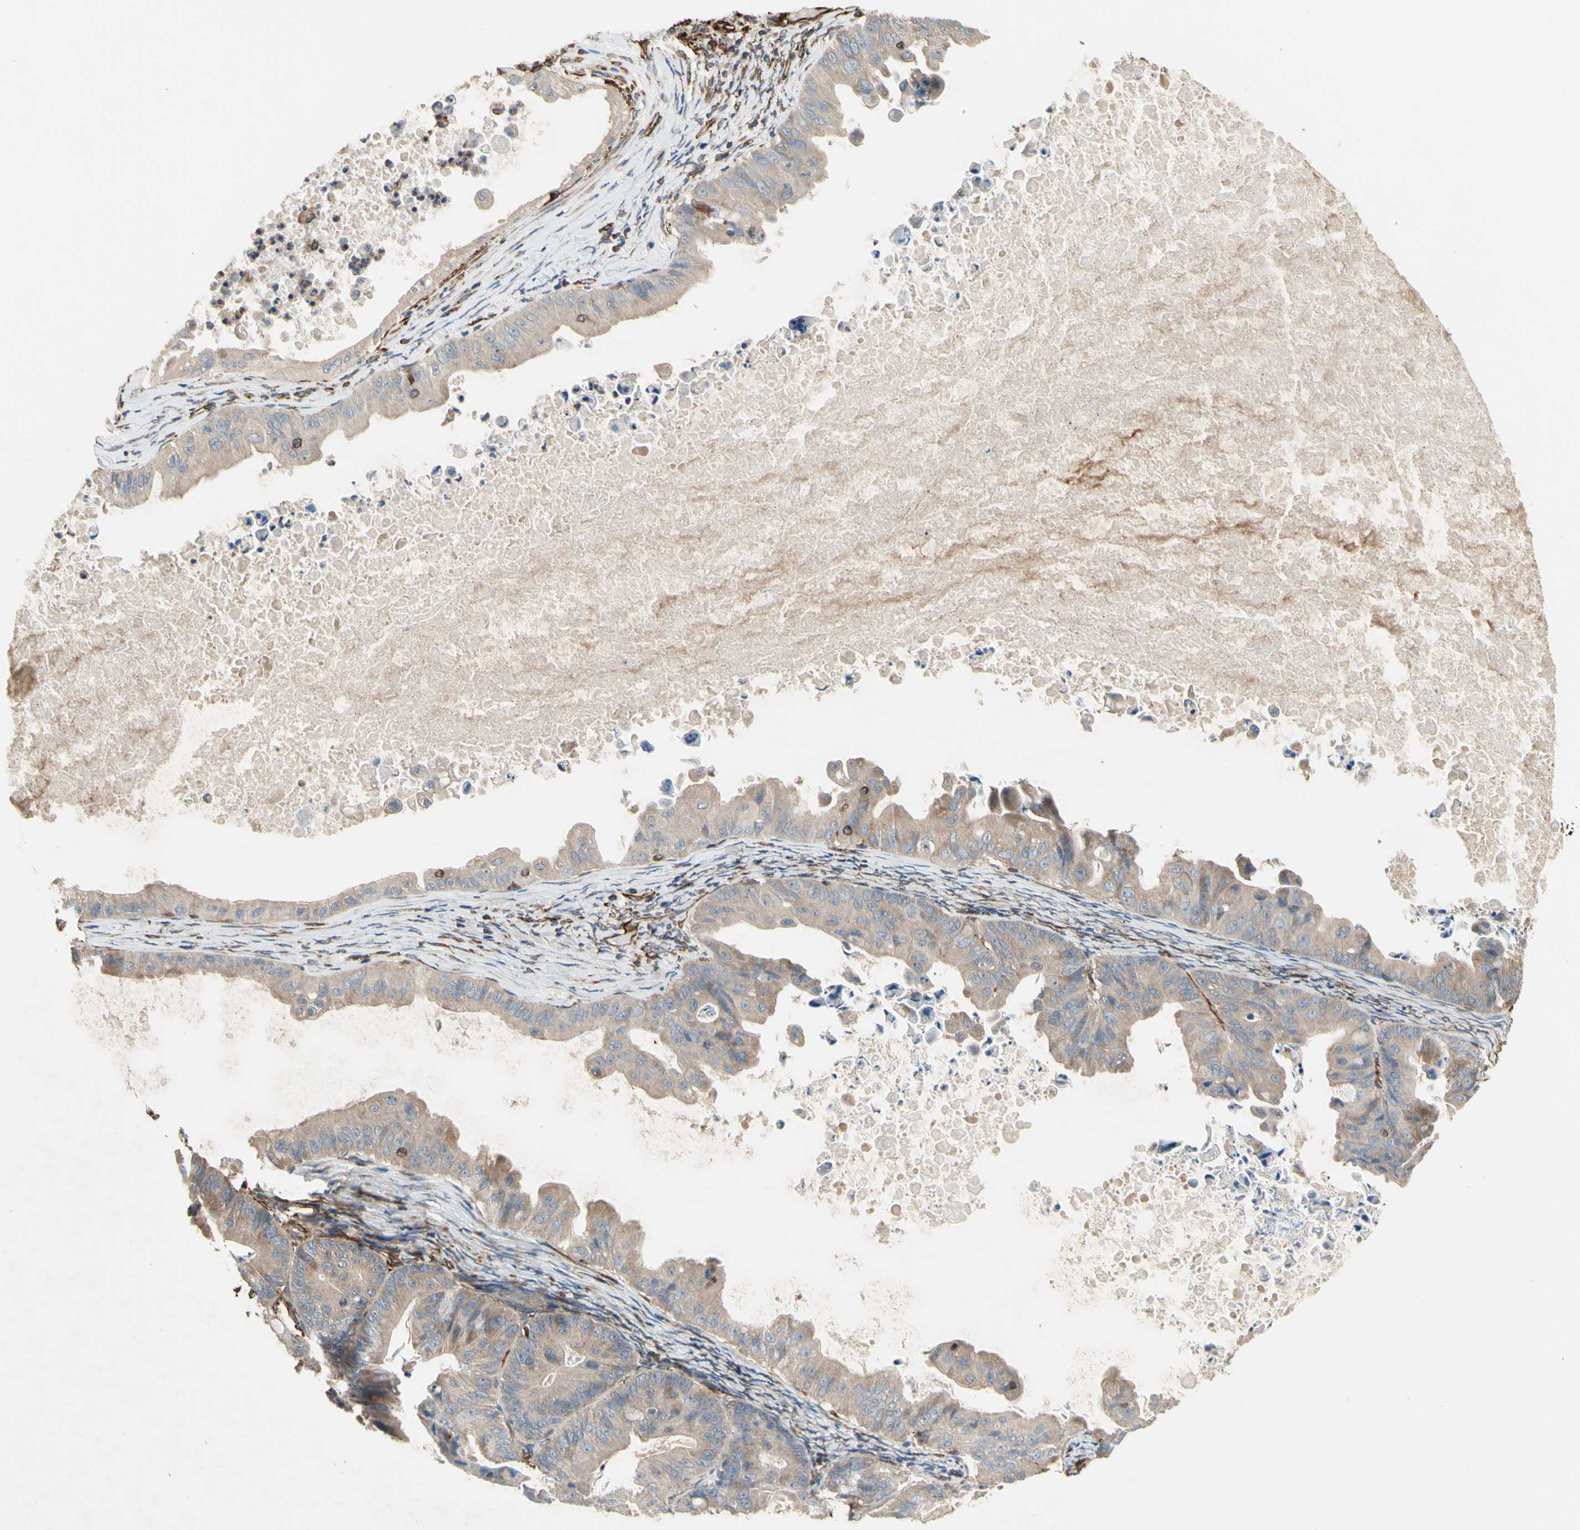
{"staining": {"intensity": "weak", "quantity": "<25%", "location": "cytoplasmic/membranous"}, "tissue": "ovarian cancer", "cell_type": "Tumor cells", "image_type": "cancer", "snomed": [{"axis": "morphology", "description": "Cystadenocarcinoma, mucinous, NOS"}, {"axis": "topography", "description": "Ovary"}], "caption": "Image shows no significant protein staining in tumor cells of ovarian cancer. (Brightfield microscopy of DAB immunohistochemistry at high magnification).", "gene": "TRAF2", "patient": {"sex": "female", "age": 37}}